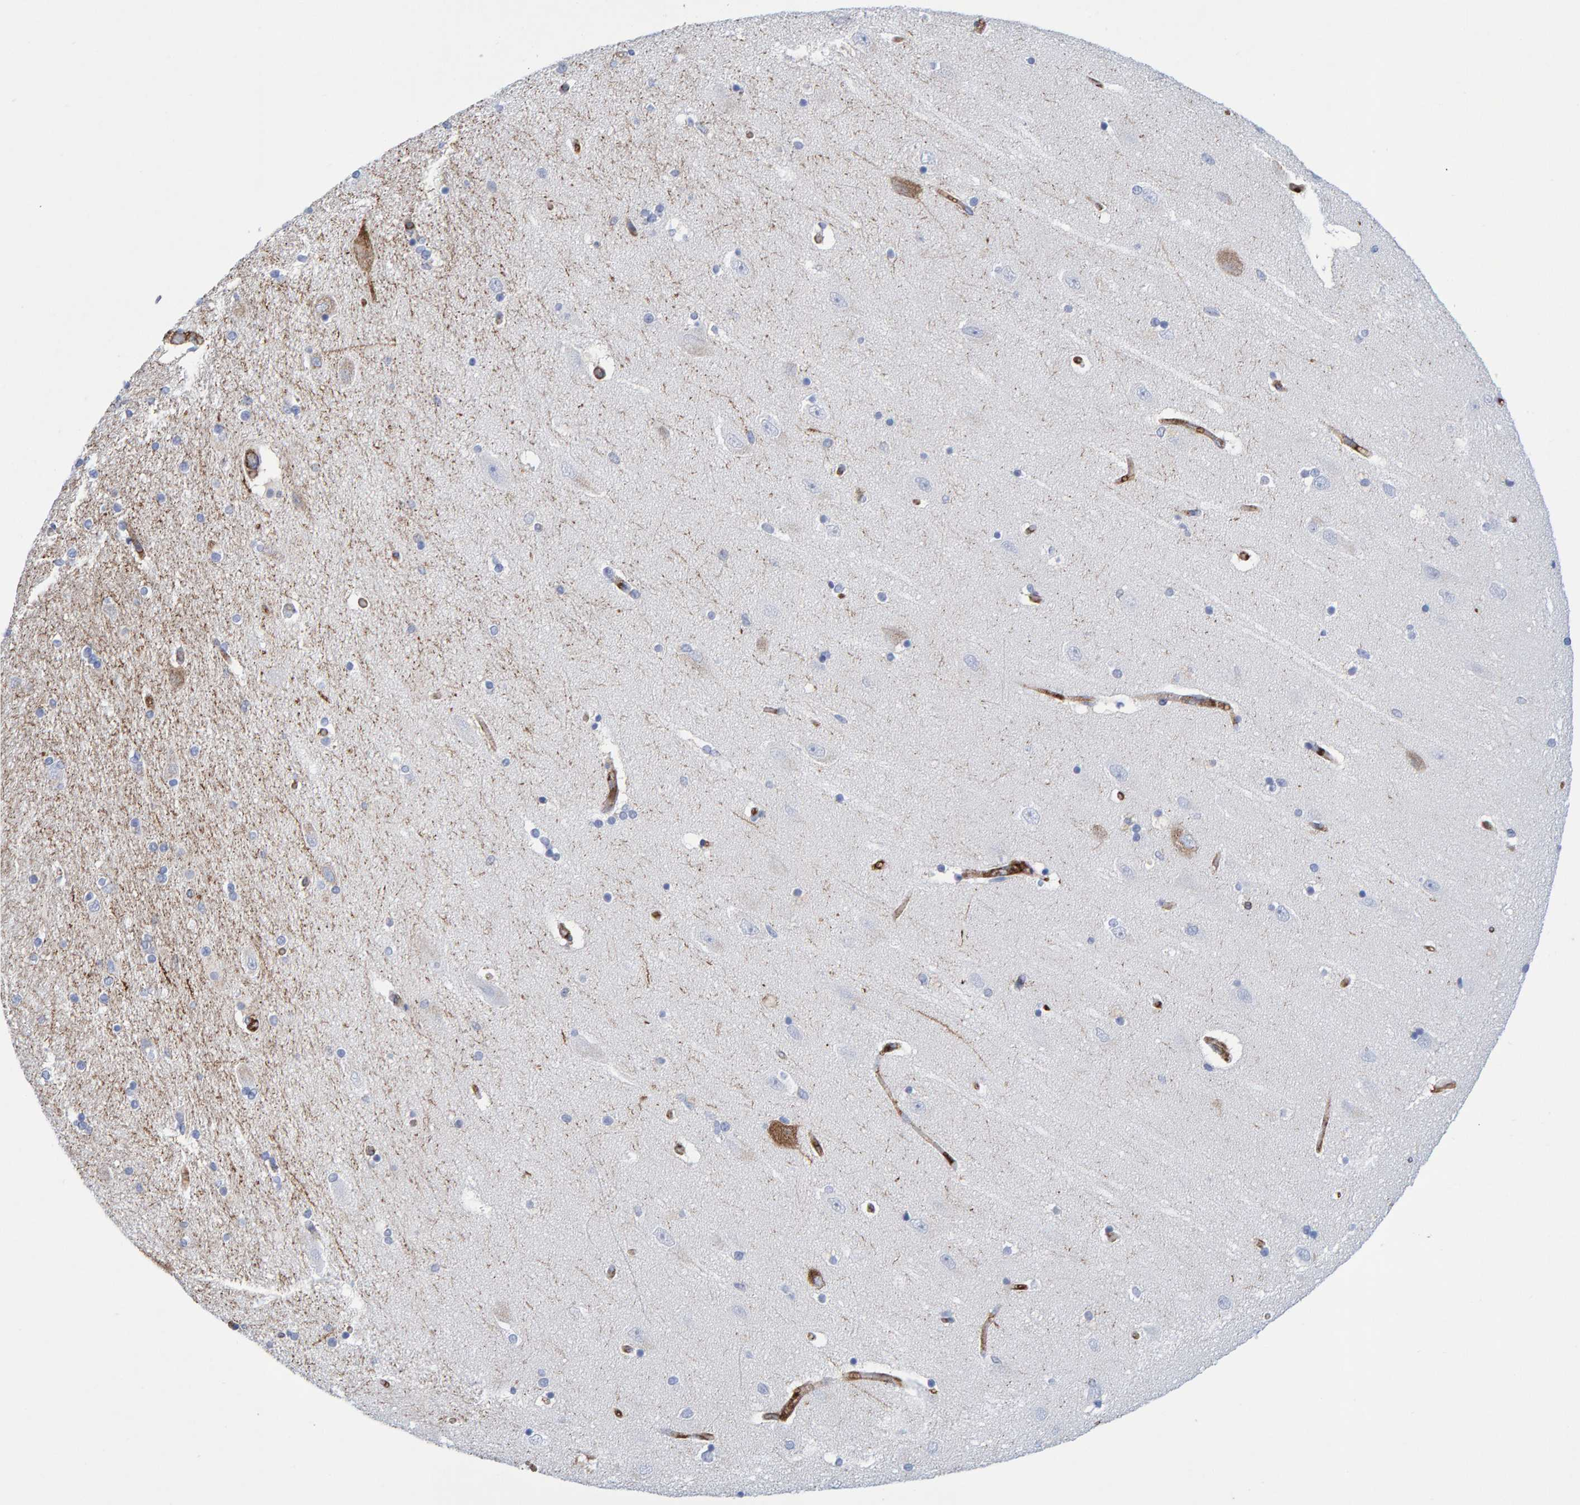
{"staining": {"intensity": "negative", "quantity": "none", "location": "none"}, "tissue": "hippocampus", "cell_type": "Glial cells", "image_type": "normal", "snomed": [{"axis": "morphology", "description": "Normal tissue, NOS"}, {"axis": "topography", "description": "Hippocampus"}], "caption": "This is an IHC histopathology image of unremarkable human hippocampus. There is no staining in glial cells.", "gene": "MVP", "patient": {"sex": "female", "age": 54}}